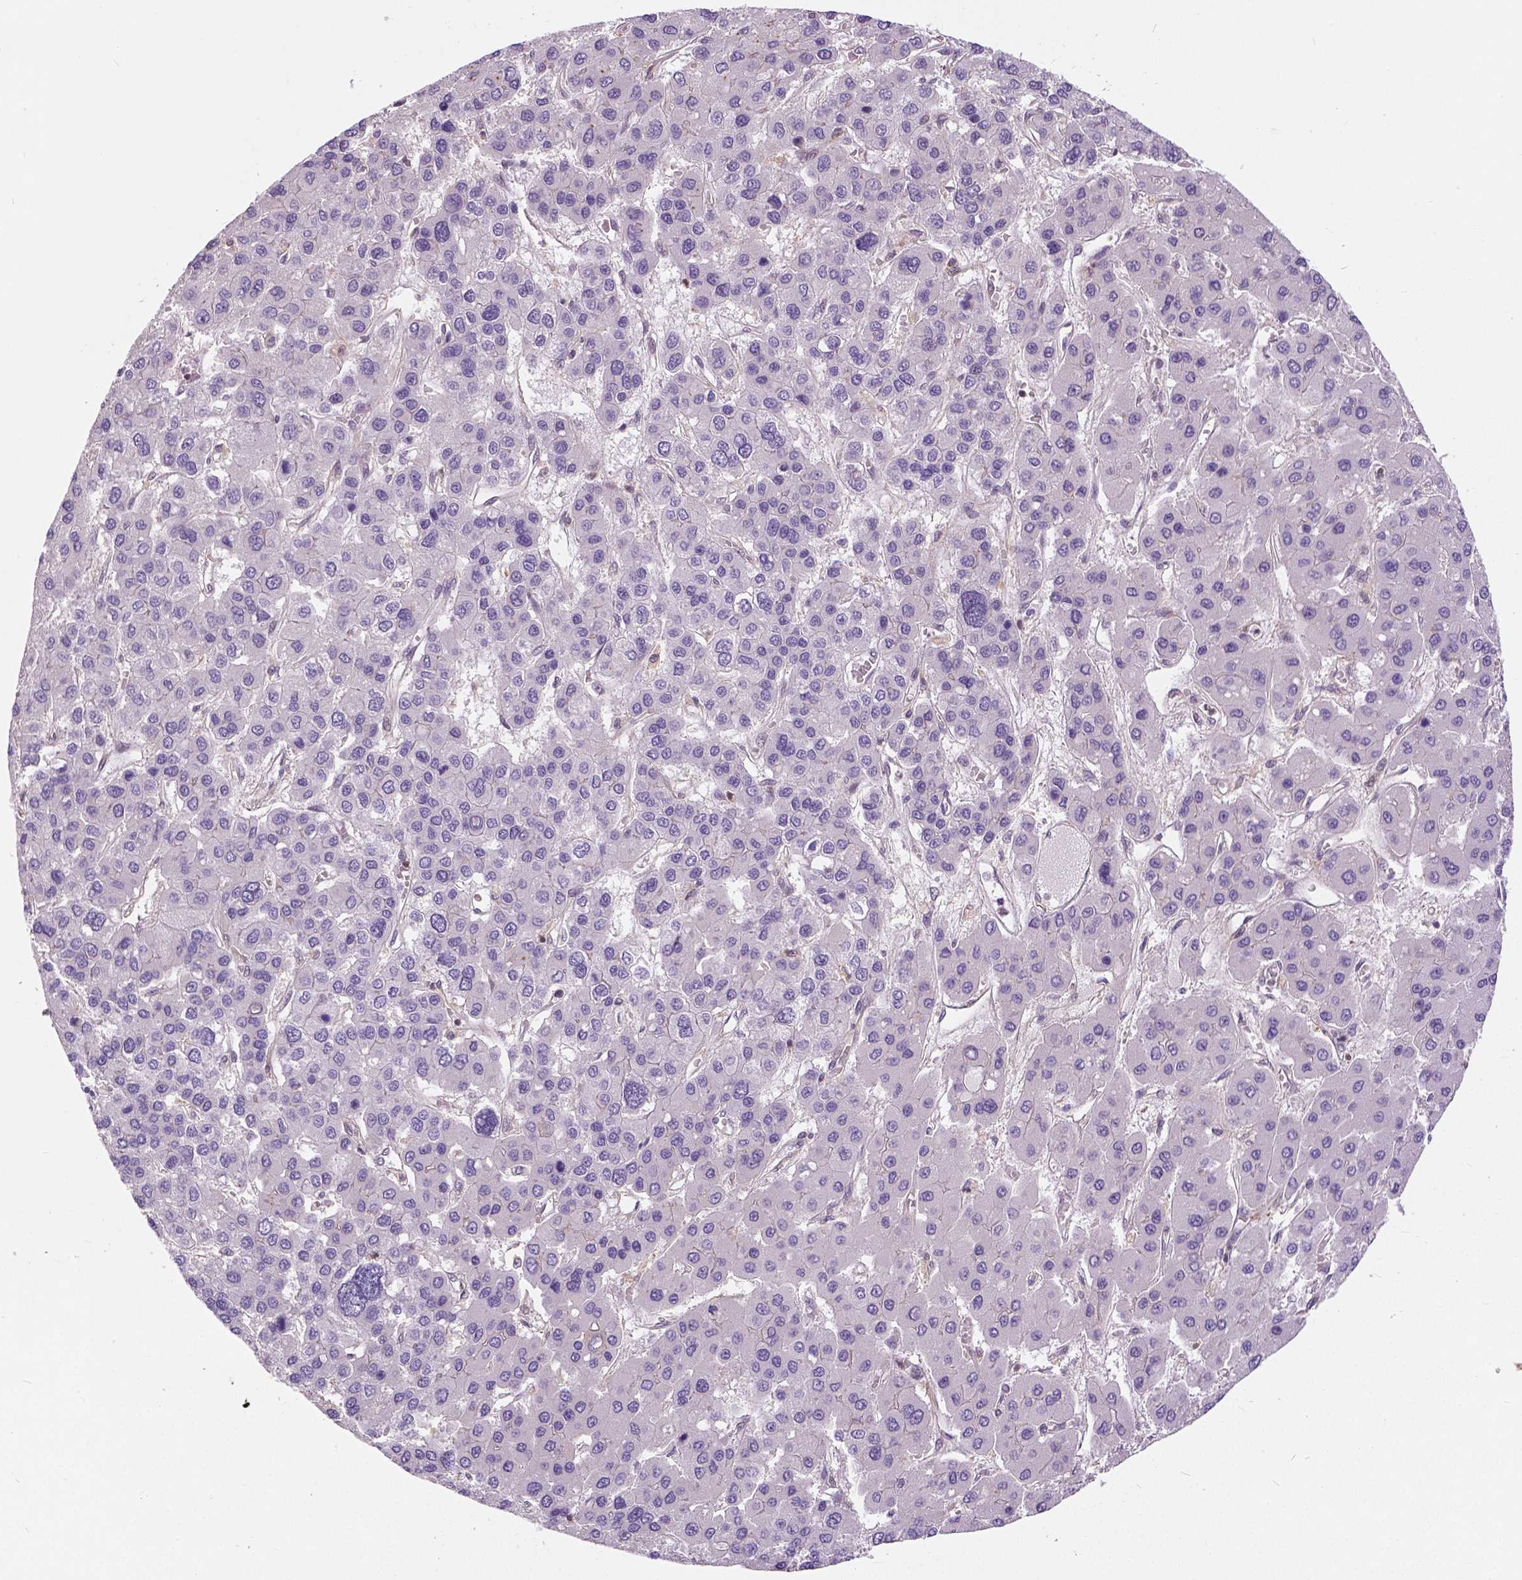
{"staining": {"intensity": "negative", "quantity": "none", "location": "none"}, "tissue": "liver cancer", "cell_type": "Tumor cells", "image_type": "cancer", "snomed": [{"axis": "morphology", "description": "Carcinoma, Hepatocellular, NOS"}, {"axis": "topography", "description": "Liver"}], "caption": "DAB immunohistochemical staining of liver cancer reveals no significant staining in tumor cells.", "gene": "ANXA13", "patient": {"sex": "female", "age": 41}}